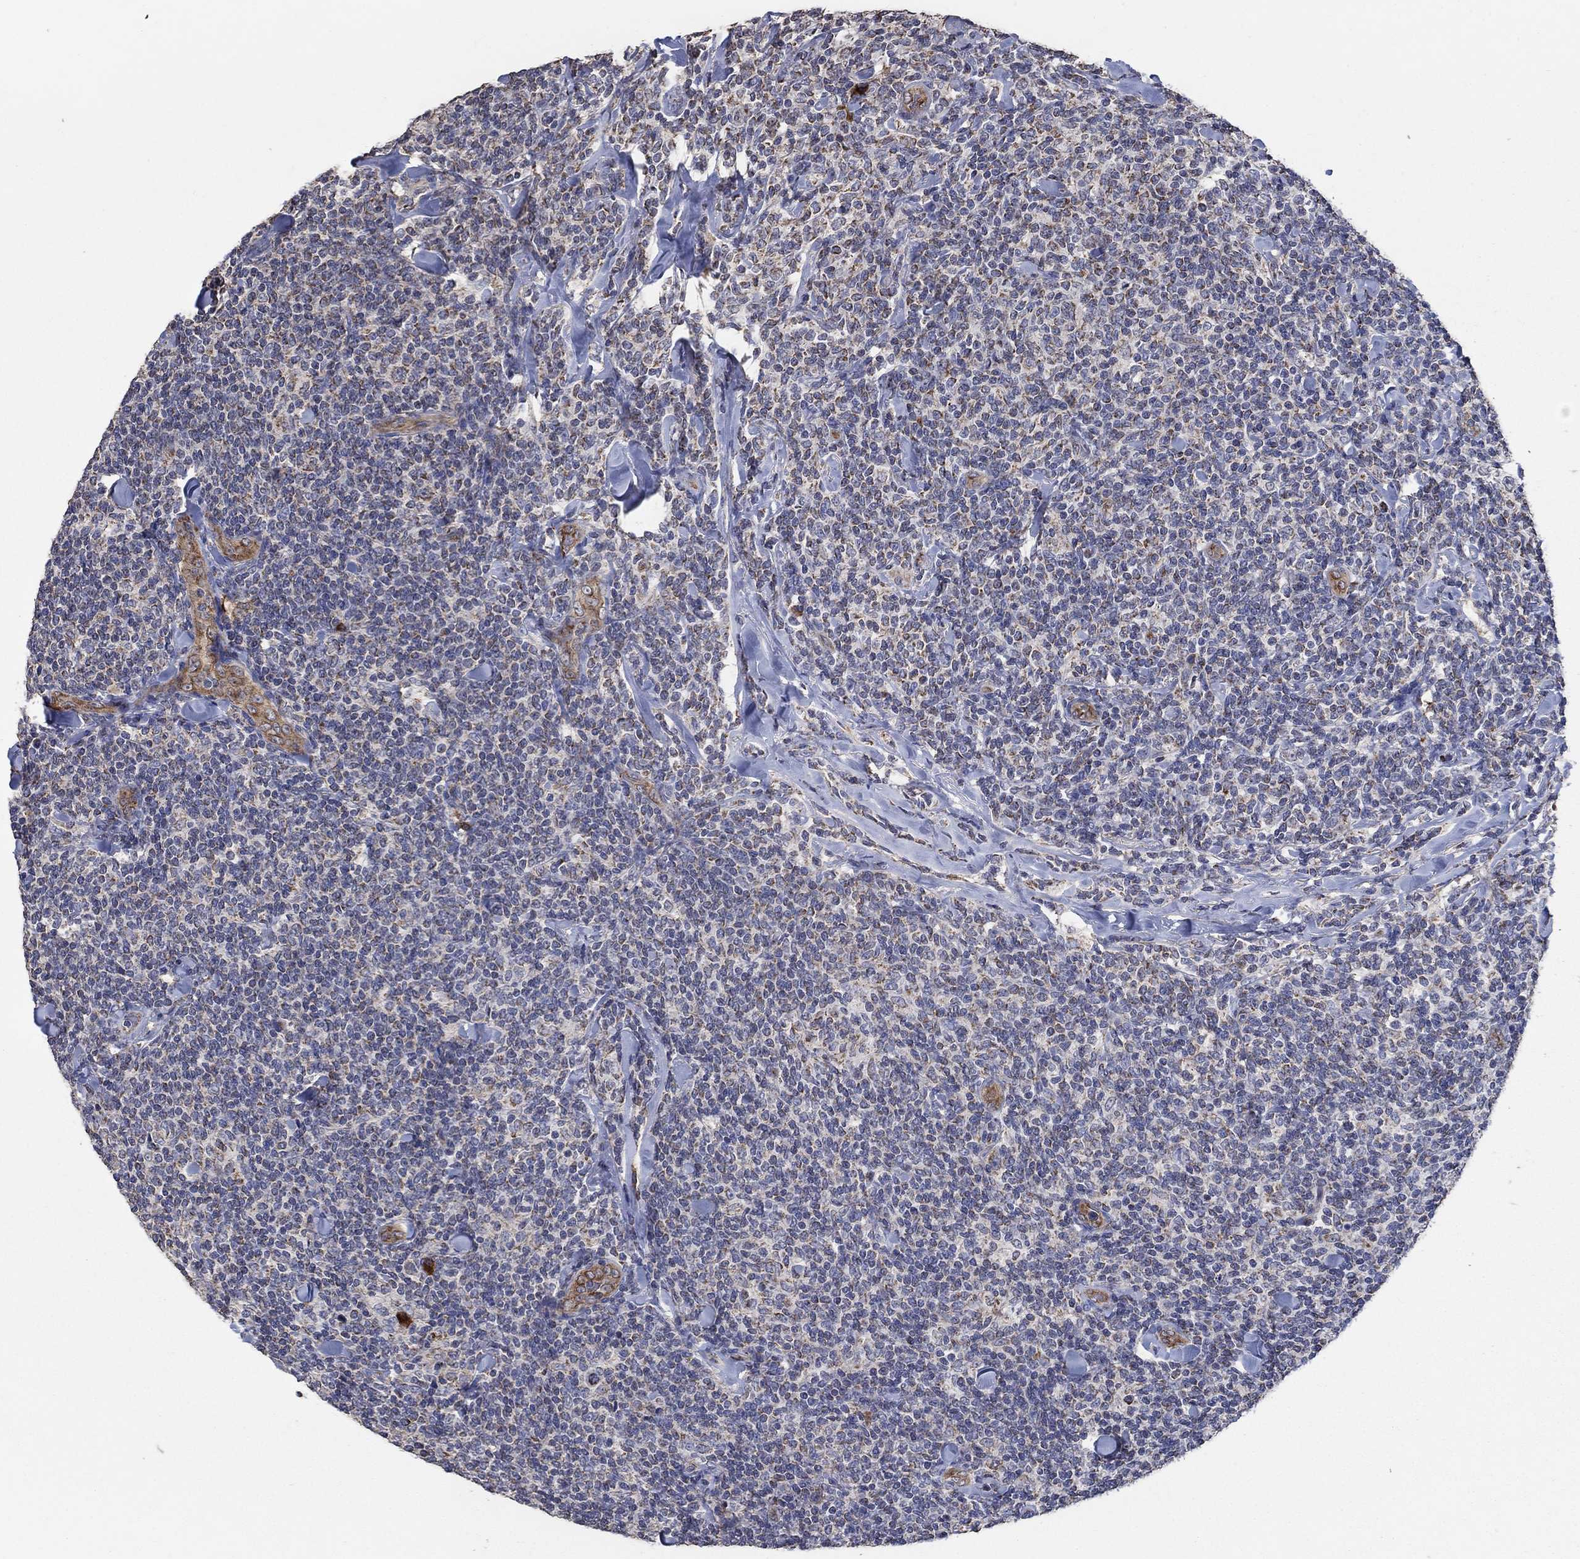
{"staining": {"intensity": "negative", "quantity": "none", "location": "none"}, "tissue": "lymphoma", "cell_type": "Tumor cells", "image_type": "cancer", "snomed": [{"axis": "morphology", "description": "Malignant lymphoma, non-Hodgkin's type, Low grade"}, {"axis": "topography", "description": "Lymph node"}], "caption": "This photomicrograph is of low-grade malignant lymphoma, non-Hodgkin's type stained with IHC to label a protein in brown with the nuclei are counter-stained blue. There is no positivity in tumor cells.", "gene": "HID1", "patient": {"sex": "female", "age": 56}}